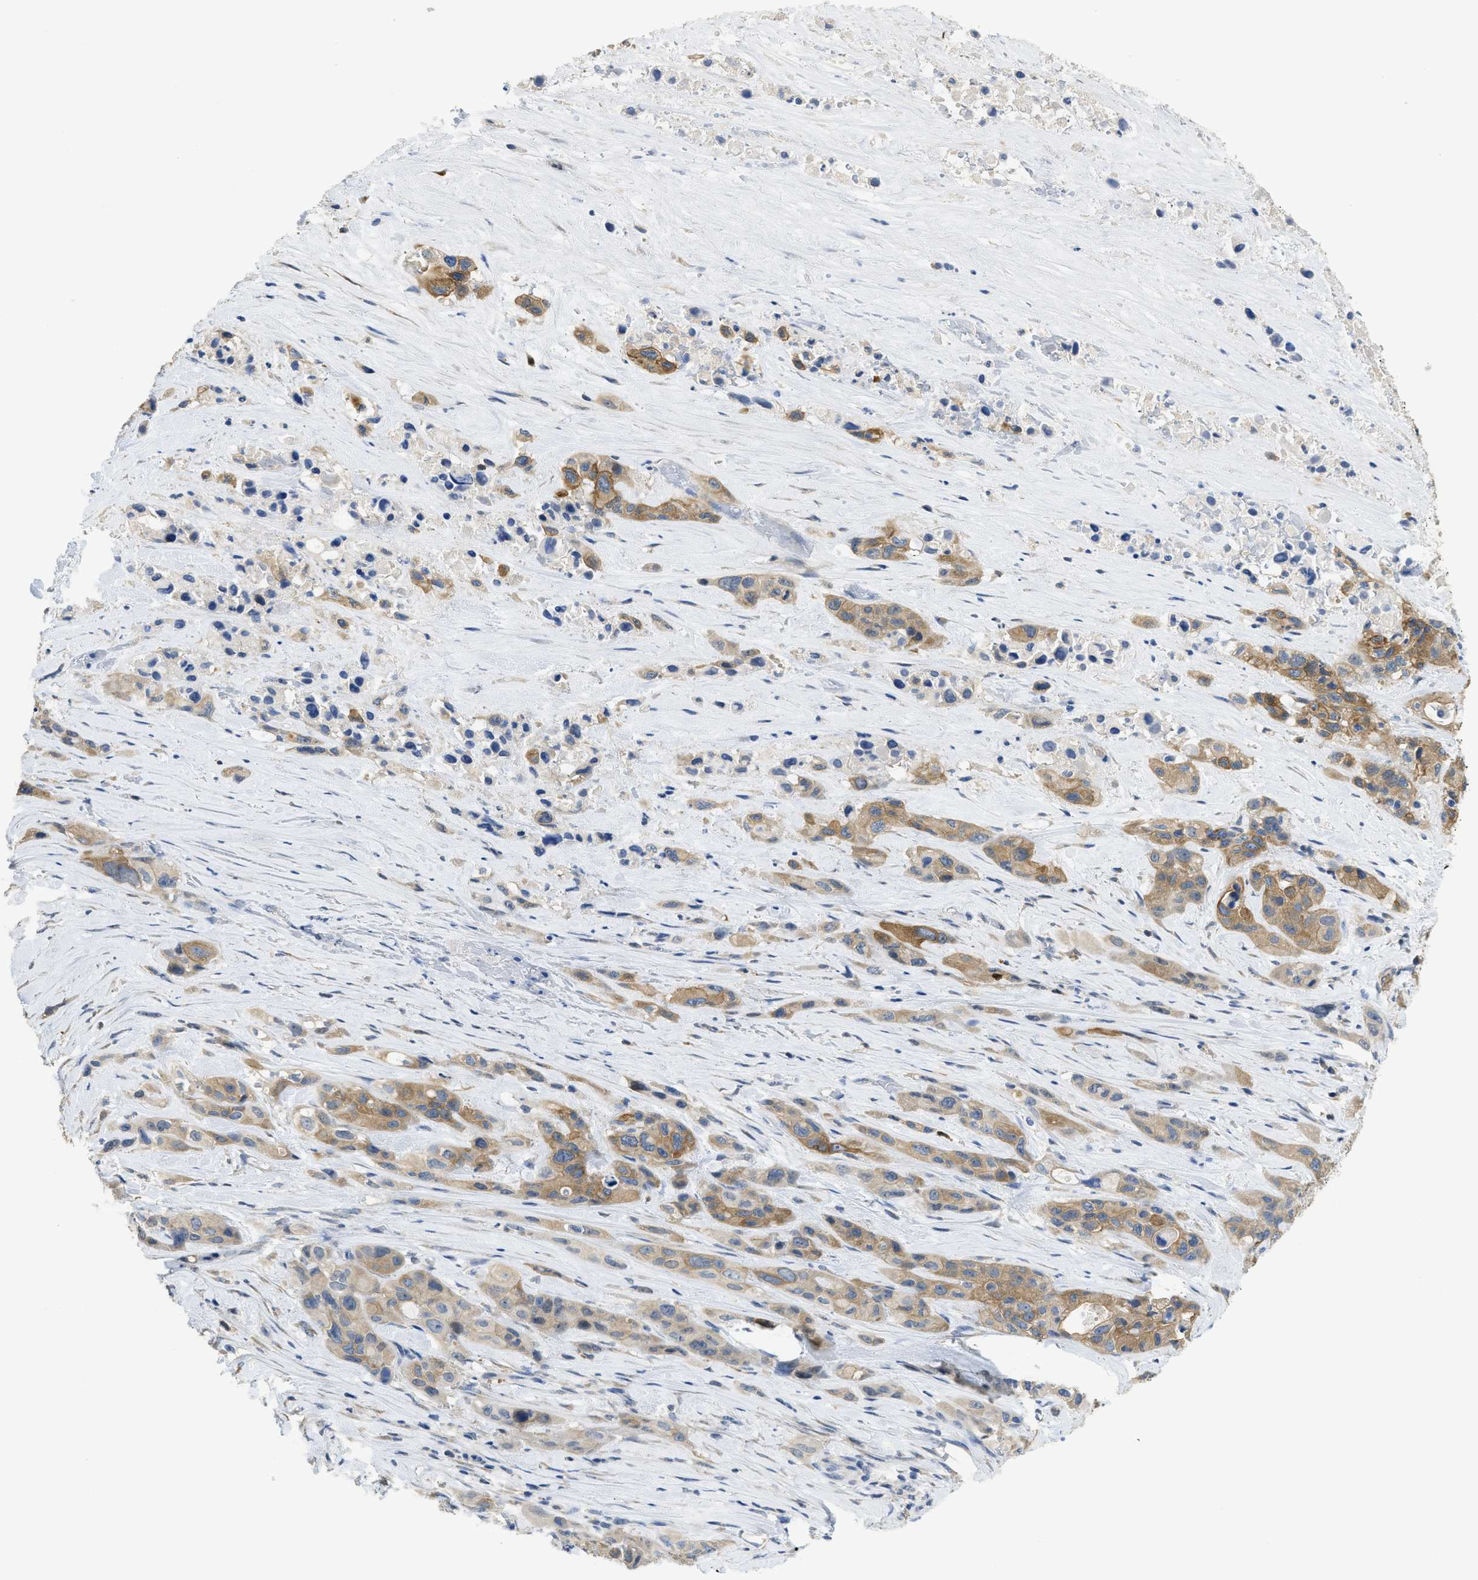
{"staining": {"intensity": "moderate", "quantity": ">75%", "location": "cytoplasmic/membranous"}, "tissue": "pancreatic cancer", "cell_type": "Tumor cells", "image_type": "cancer", "snomed": [{"axis": "morphology", "description": "Adenocarcinoma, NOS"}, {"axis": "topography", "description": "Pancreas"}], "caption": "The histopathology image displays staining of adenocarcinoma (pancreatic), revealing moderate cytoplasmic/membranous protein expression (brown color) within tumor cells.", "gene": "SFXN2", "patient": {"sex": "male", "age": 53}}